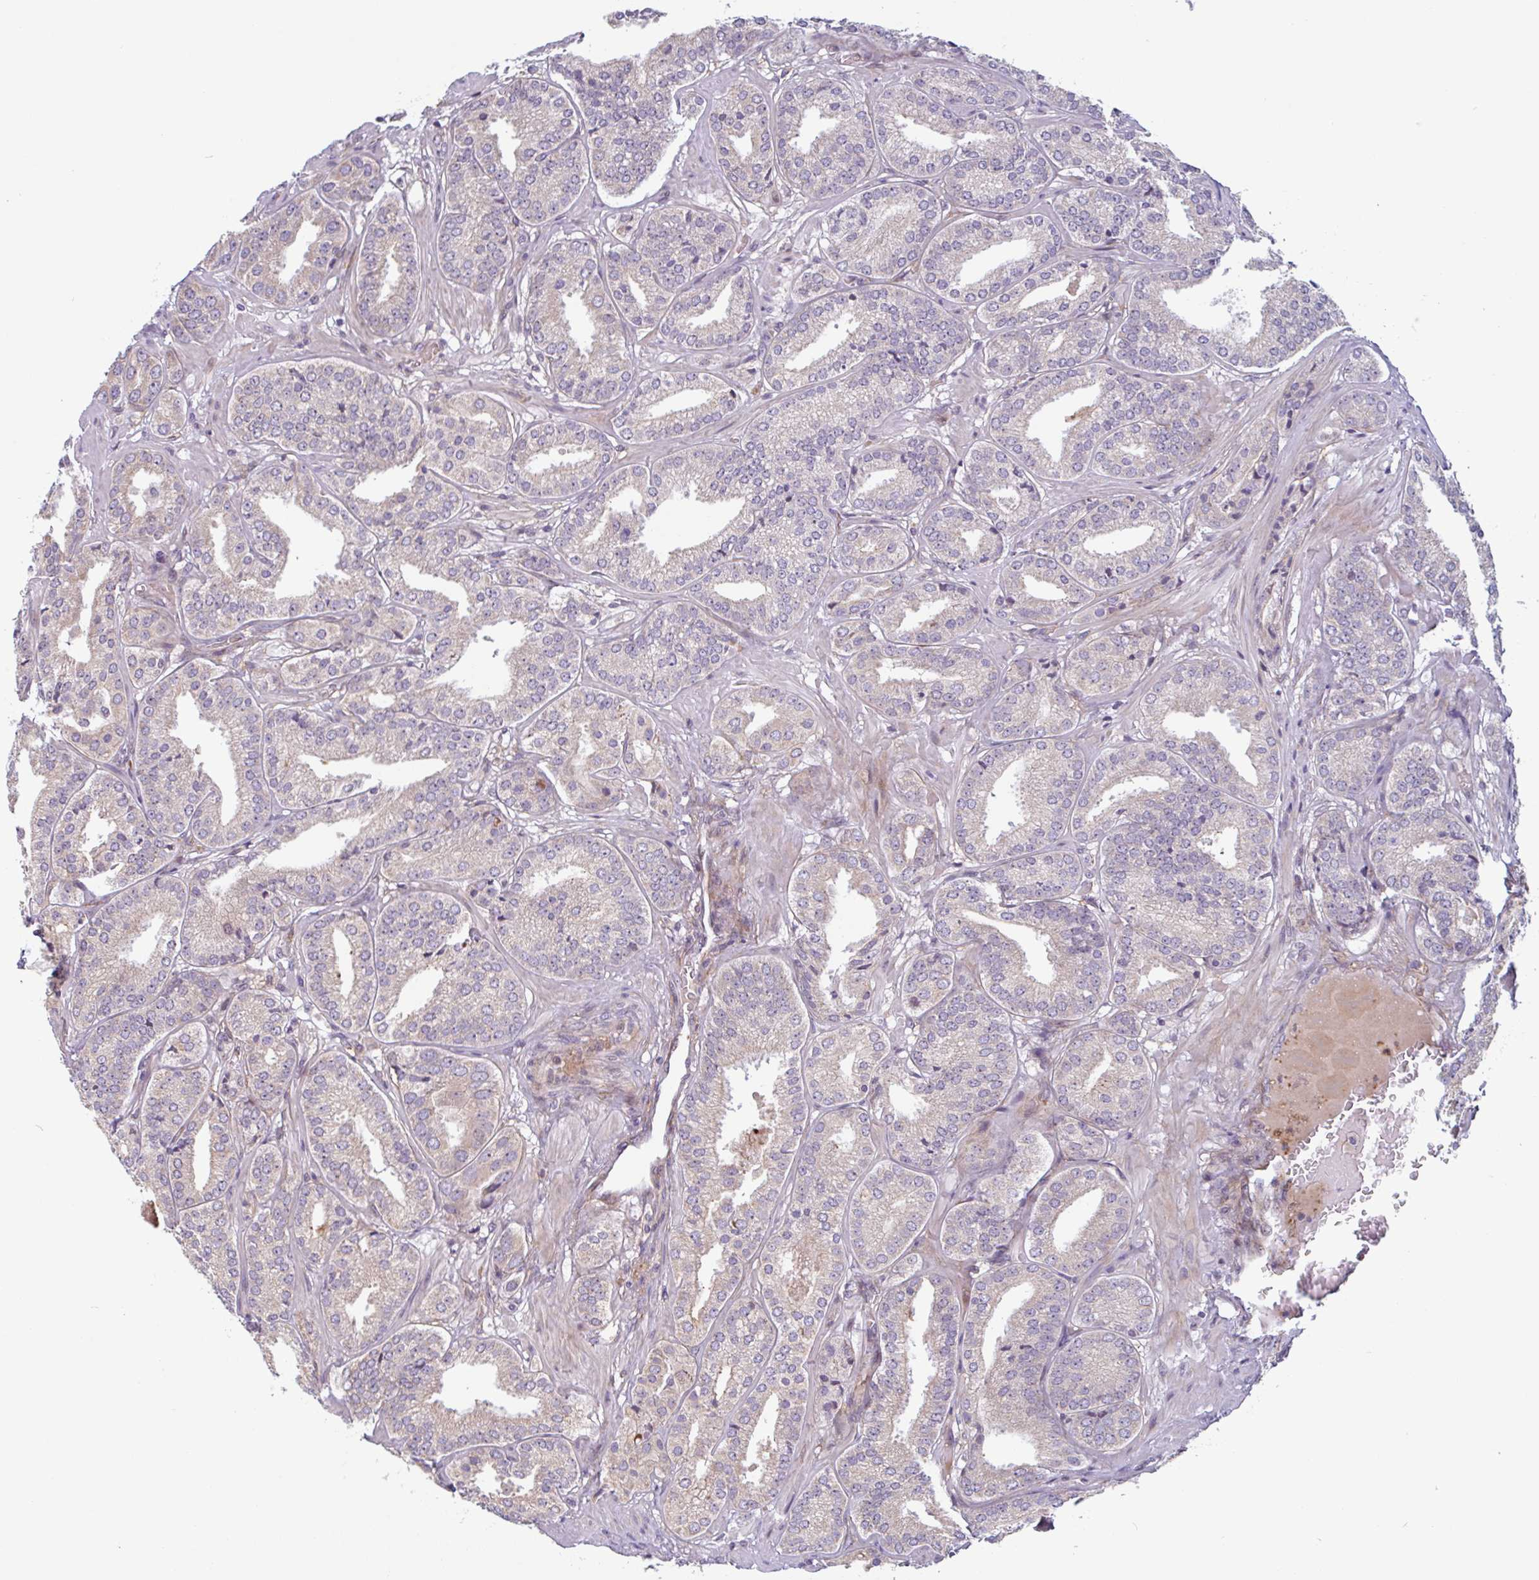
{"staining": {"intensity": "negative", "quantity": "none", "location": "none"}, "tissue": "prostate cancer", "cell_type": "Tumor cells", "image_type": "cancer", "snomed": [{"axis": "morphology", "description": "Adenocarcinoma, High grade"}, {"axis": "topography", "description": "Prostate"}], "caption": "Human prostate cancer (high-grade adenocarcinoma) stained for a protein using IHC shows no positivity in tumor cells.", "gene": "TMEM119", "patient": {"sex": "male", "age": 63}}